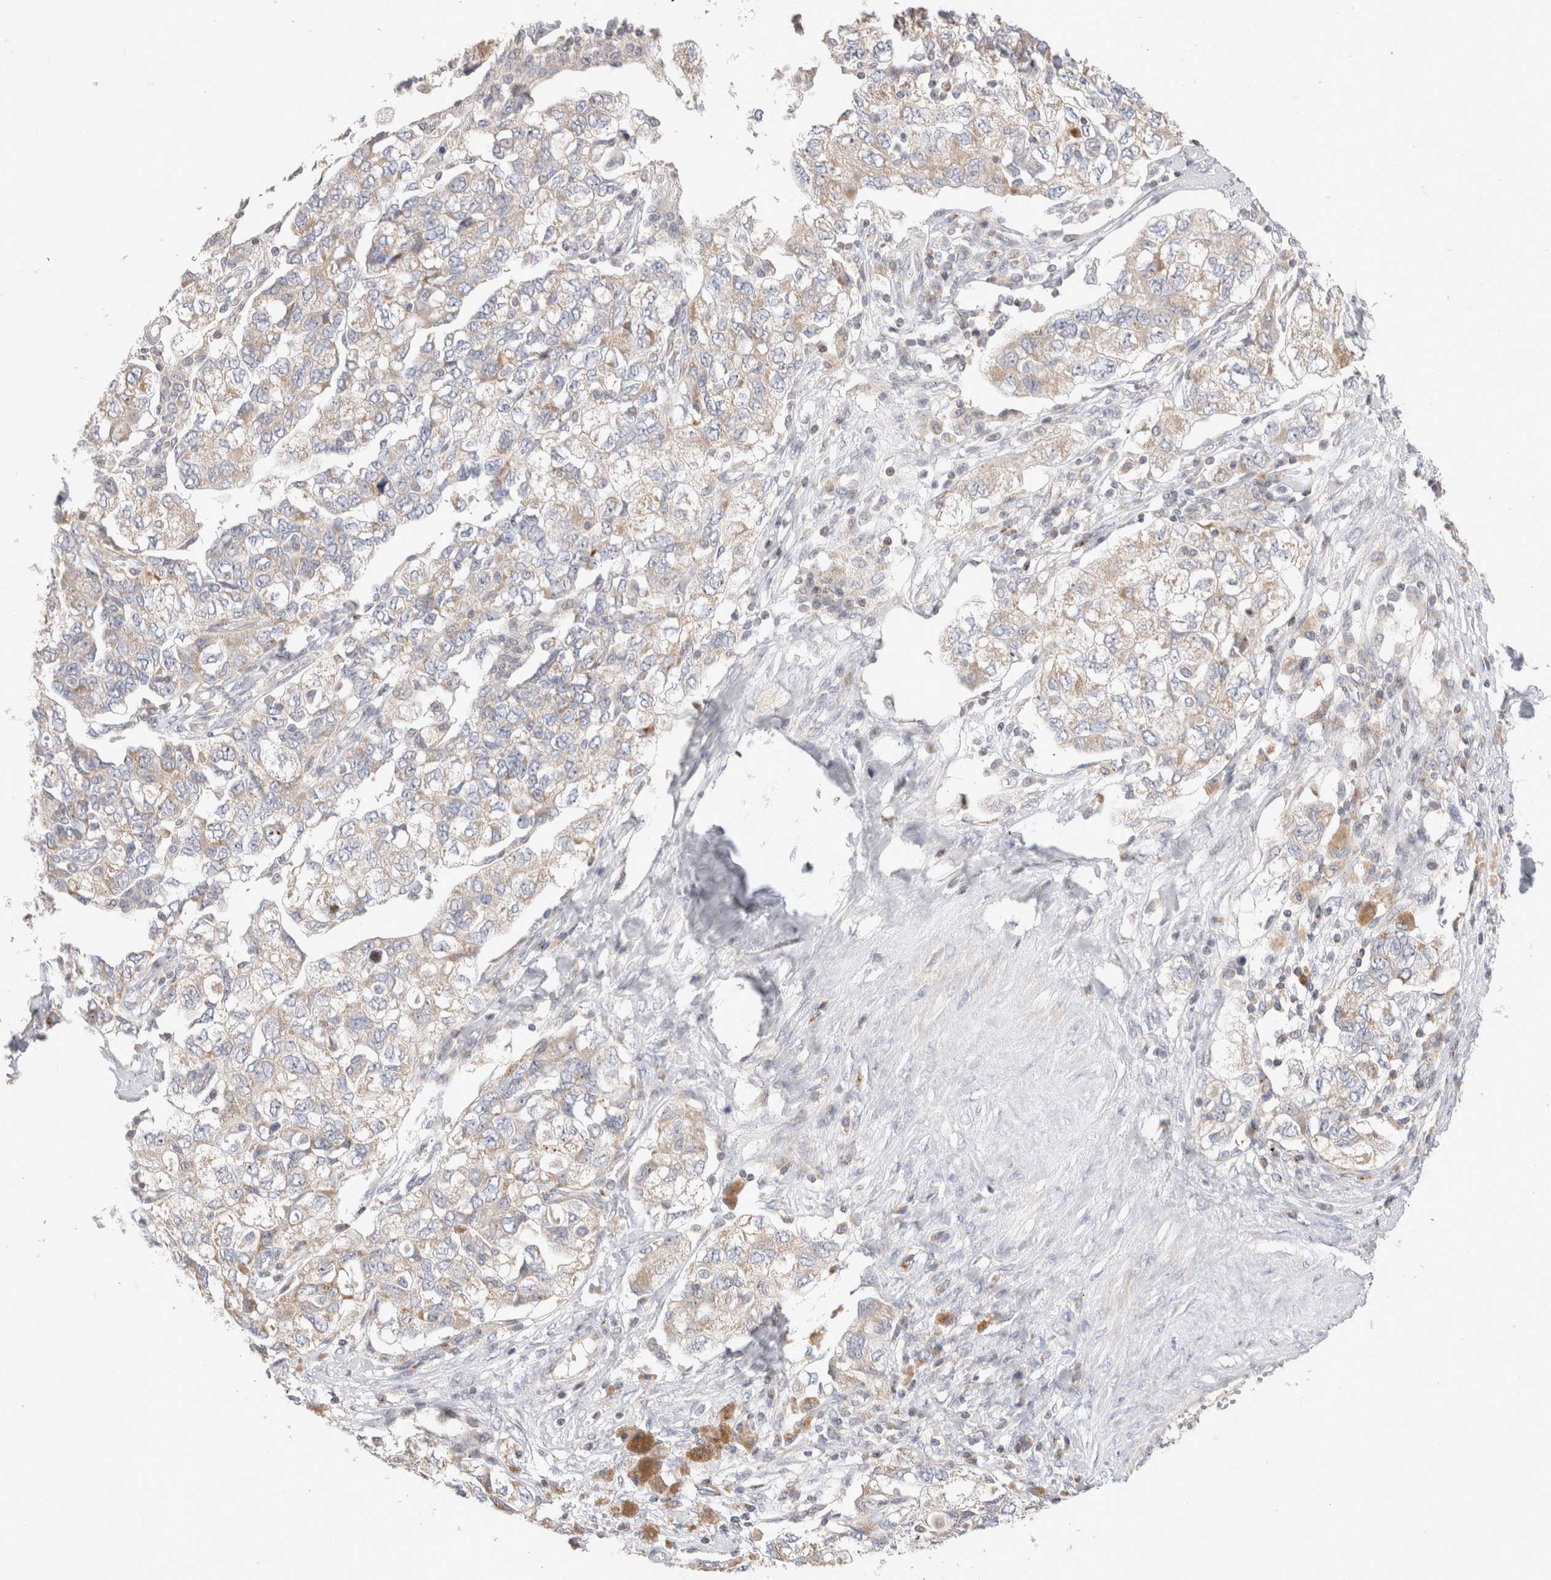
{"staining": {"intensity": "weak", "quantity": ">75%", "location": "cytoplasmic/membranous"}, "tissue": "ovarian cancer", "cell_type": "Tumor cells", "image_type": "cancer", "snomed": [{"axis": "morphology", "description": "Carcinoma, NOS"}, {"axis": "morphology", "description": "Cystadenocarcinoma, serous, NOS"}, {"axis": "topography", "description": "Ovary"}], "caption": "High-power microscopy captured an IHC image of ovarian cancer (serous cystadenocarcinoma), revealing weak cytoplasmic/membranous positivity in about >75% of tumor cells.", "gene": "CHADL", "patient": {"sex": "female", "age": 69}}